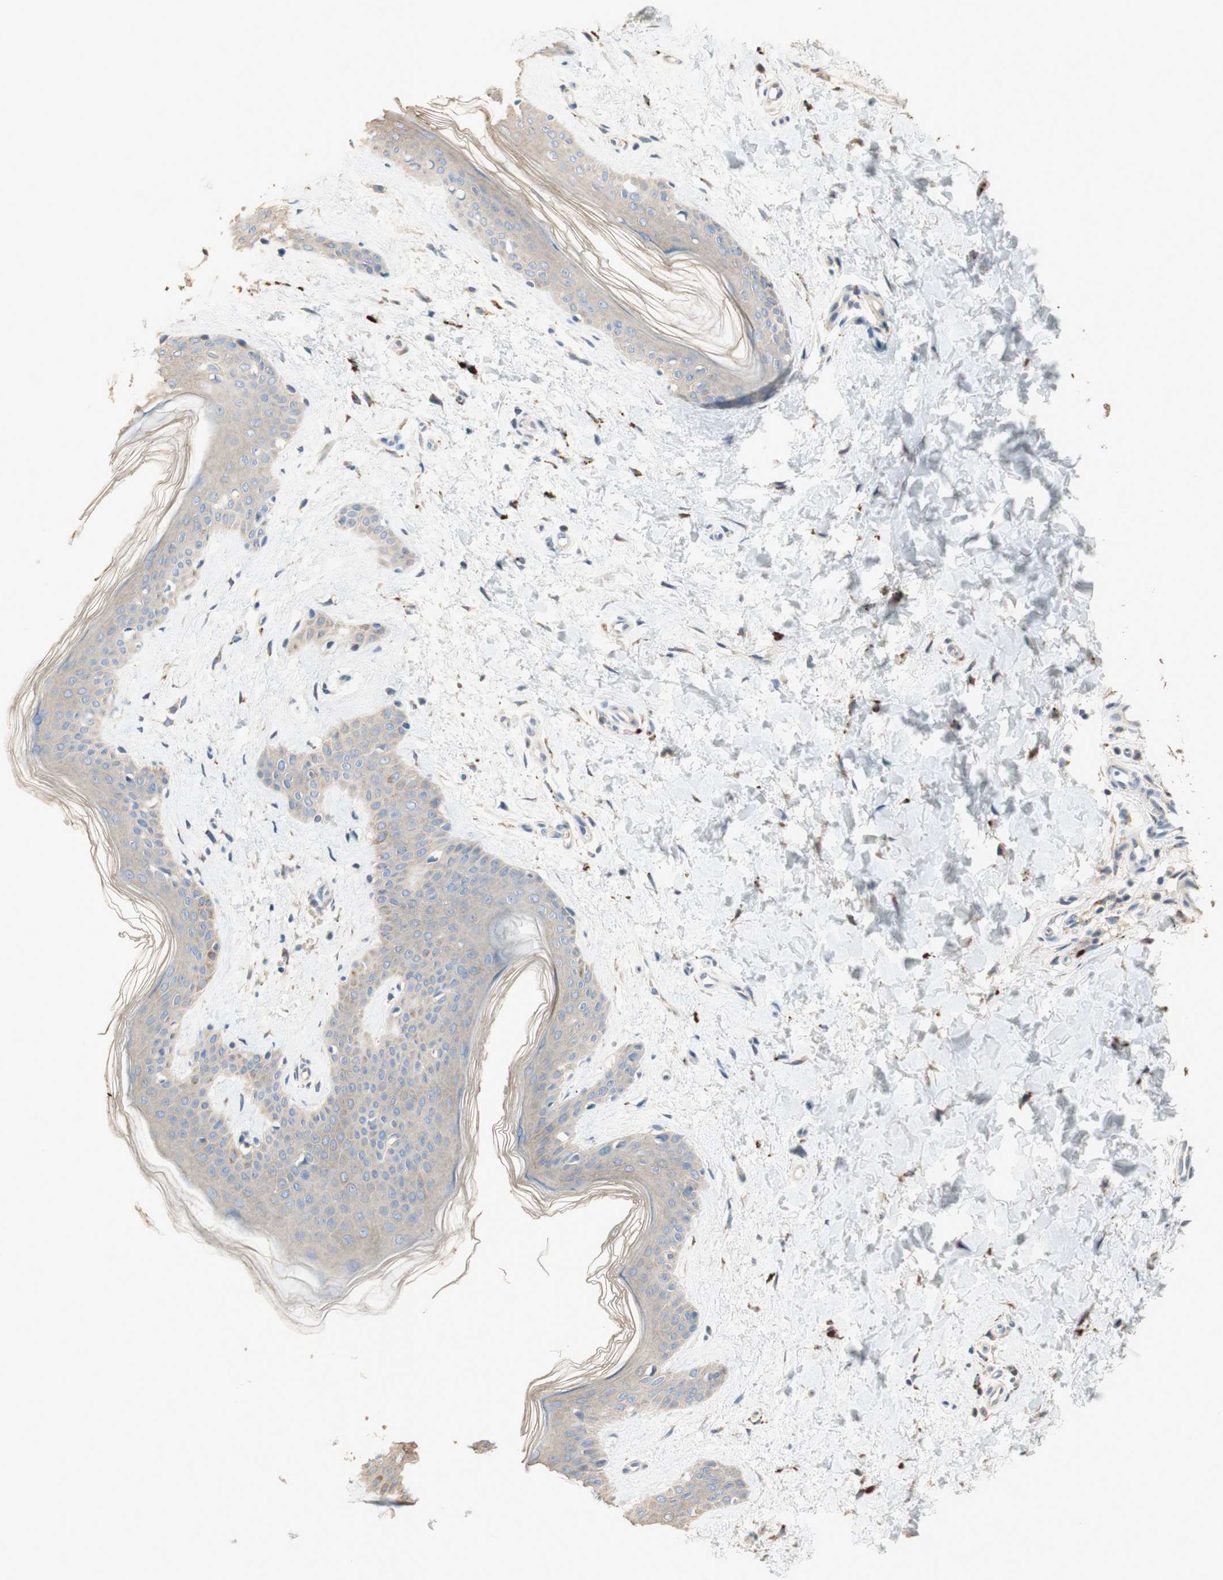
{"staining": {"intensity": "negative", "quantity": "none", "location": "none"}, "tissue": "skin", "cell_type": "Fibroblasts", "image_type": "normal", "snomed": [{"axis": "morphology", "description": "Normal tissue, NOS"}, {"axis": "topography", "description": "Skin"}], "caption": "DAB (3,3'-diaminobenzidine) immunohistochemical staining of benign human skin exhibits no significant positivity in fibroblasts. Nuclei are stained in blue.", "gene": "PTPN21", "patient": {"sex": "female", "age": 41}}